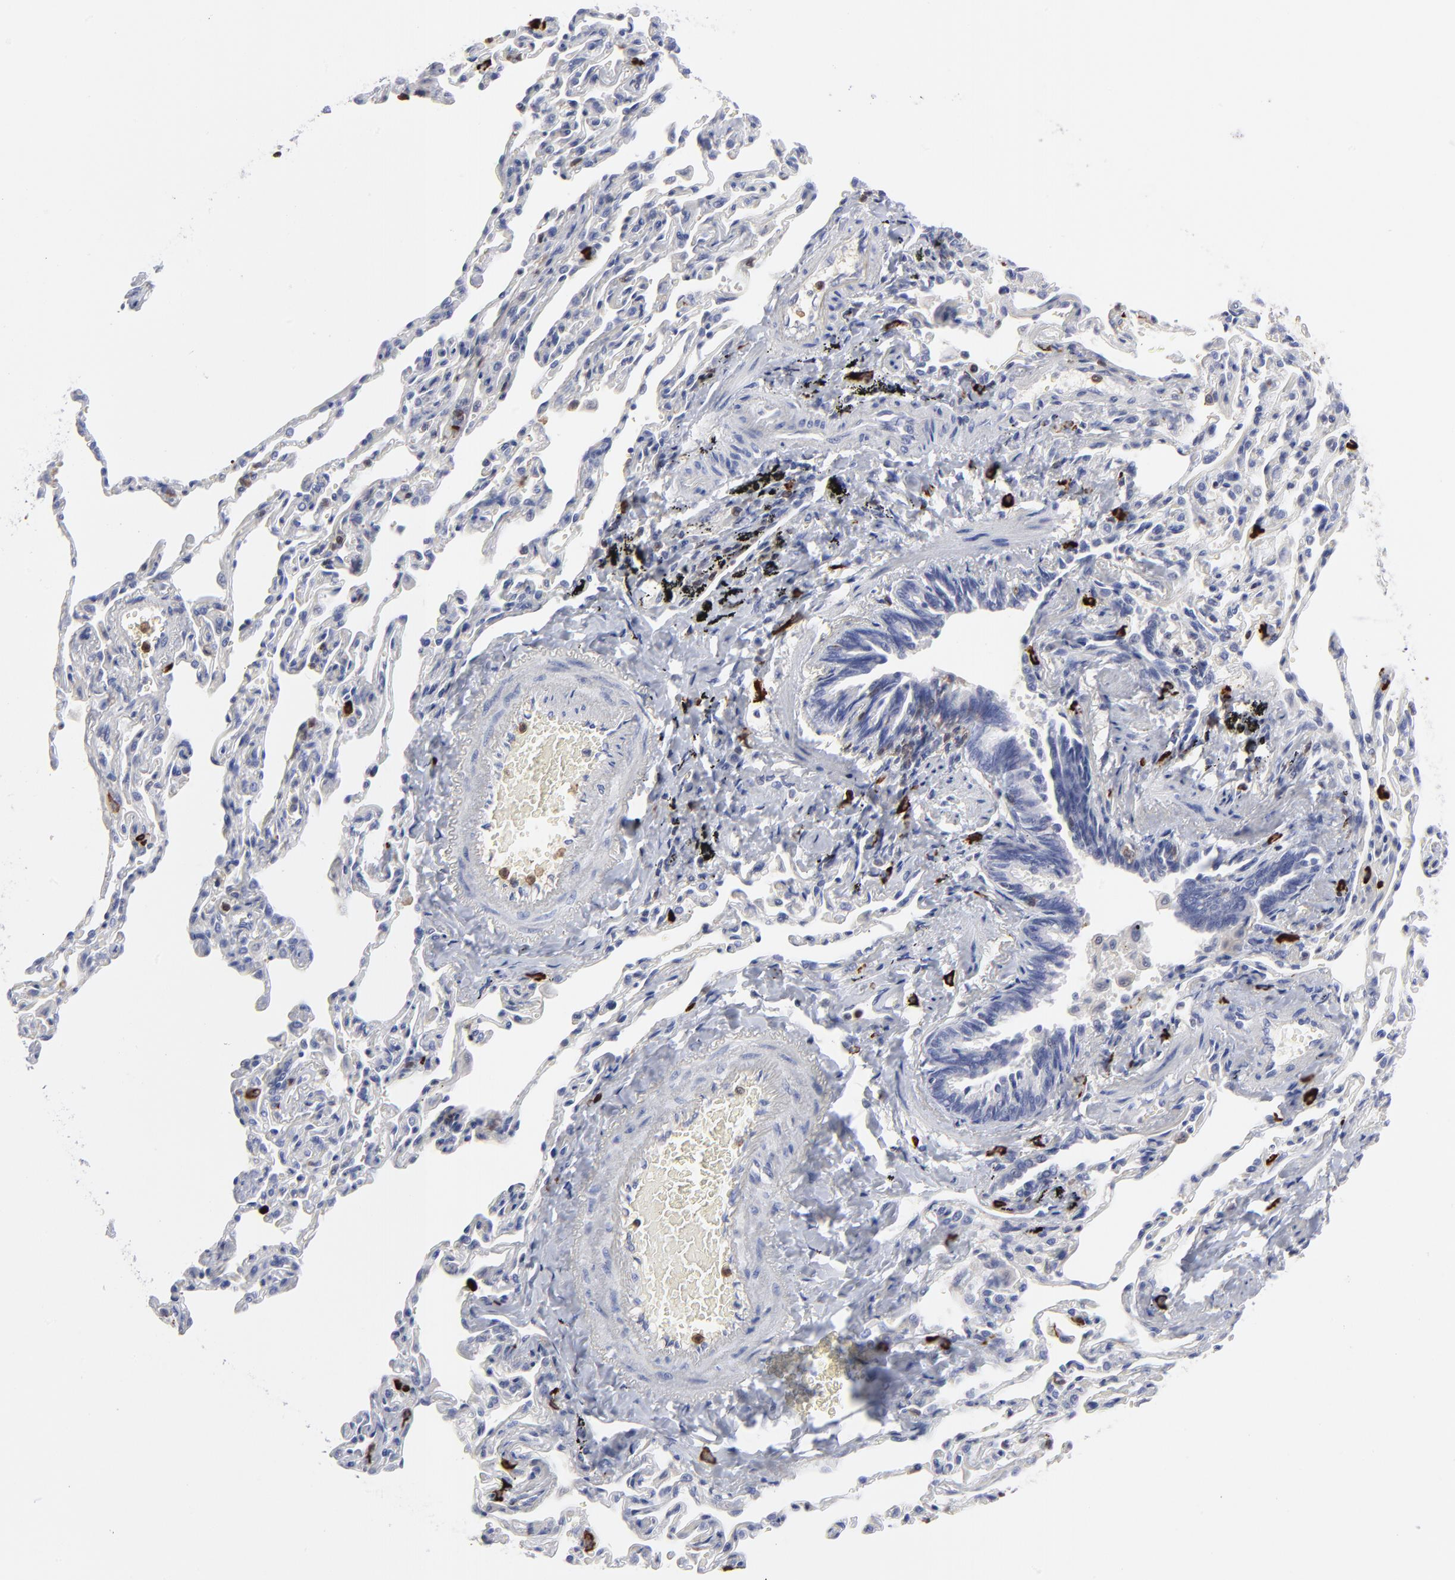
{"staining": {"intensity": "negative", "quantity": "none", "location": "none"}, "tissue": "bronchus", "cell_type": "Respiratory epithelial cells", "image_type": "normal", "snomed": [{"axis": "morphology", "description": "Normal tissue, NOS"}, {"axis": "topography", "description": "Cartilage tissue"}, {"axis": "topography", "description": "Bronchus"}, {"axis": "topography", "description": "Lung"}], "caption": "IHC micrograph of unremarkable bronchus stained for a protein (brown), which exhibits no staining in respiratory epithelial cells. (Stains: DAB (3,3'-diaminobenzidine) immunohistochemistry with hematoxylin counter stain, Microscopy: brightfield microscopy at high magnification).", "gene": "TBXT", "patient": {"sex": "male", "age": 64}}